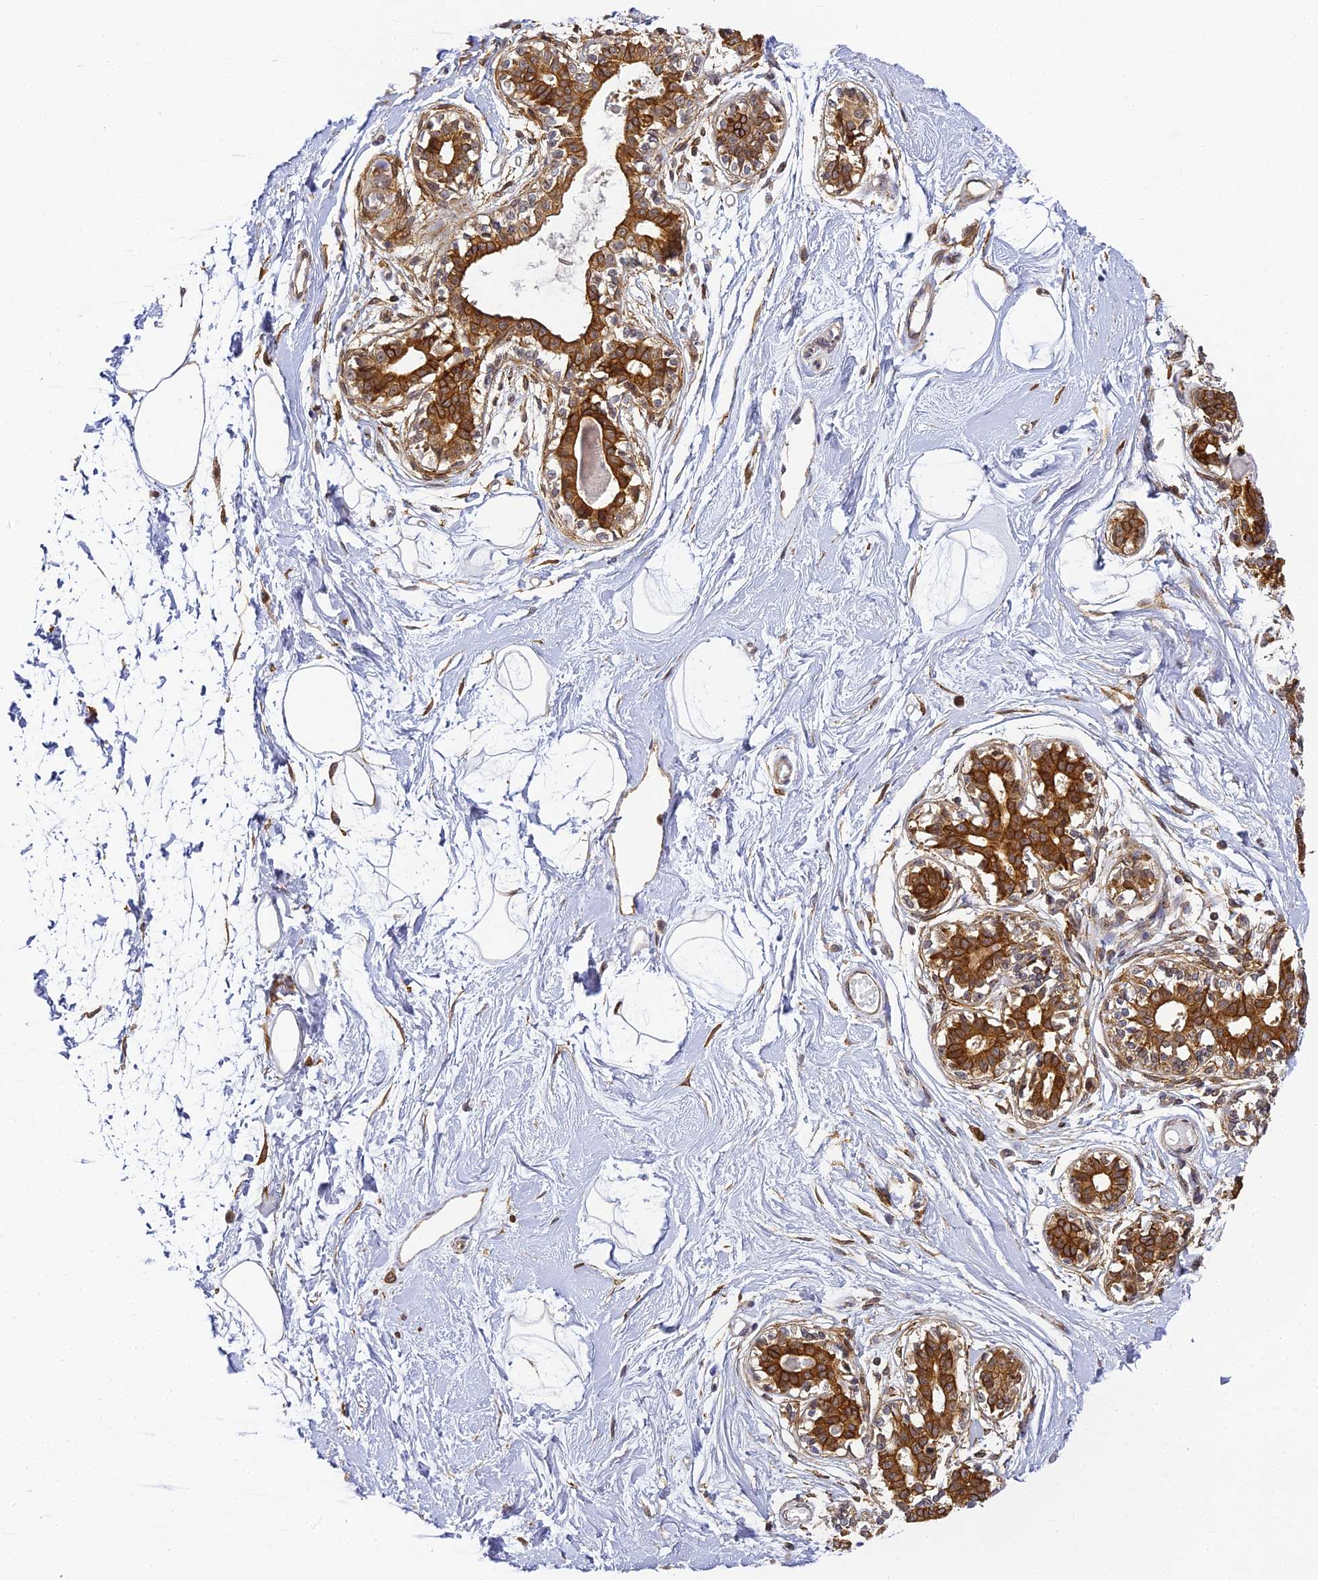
{"staining": {"intensity": "negative", "quantity": "none", "location": "none"}, "tissue": "breast", "cell_type": "Adipocytes", "image_type": "normal", "snomed": [{"axis": "morphology", "description": "Normal tissue, NOS"}, {"axis": "topography", "description": "Breast"}], "caption": "This is a micrograph of immunohistochemistry staining of unremarkable breast, which shows no positivity in adipocytes. Brightfield microscopy of IHC stained with DAB (3,3'-diaminobenzidine) (brown) and hematoxylin (blue), captured at high magnification.", "gene": "DNAAF10", "patient": {"sex": "female", "age": 45}}